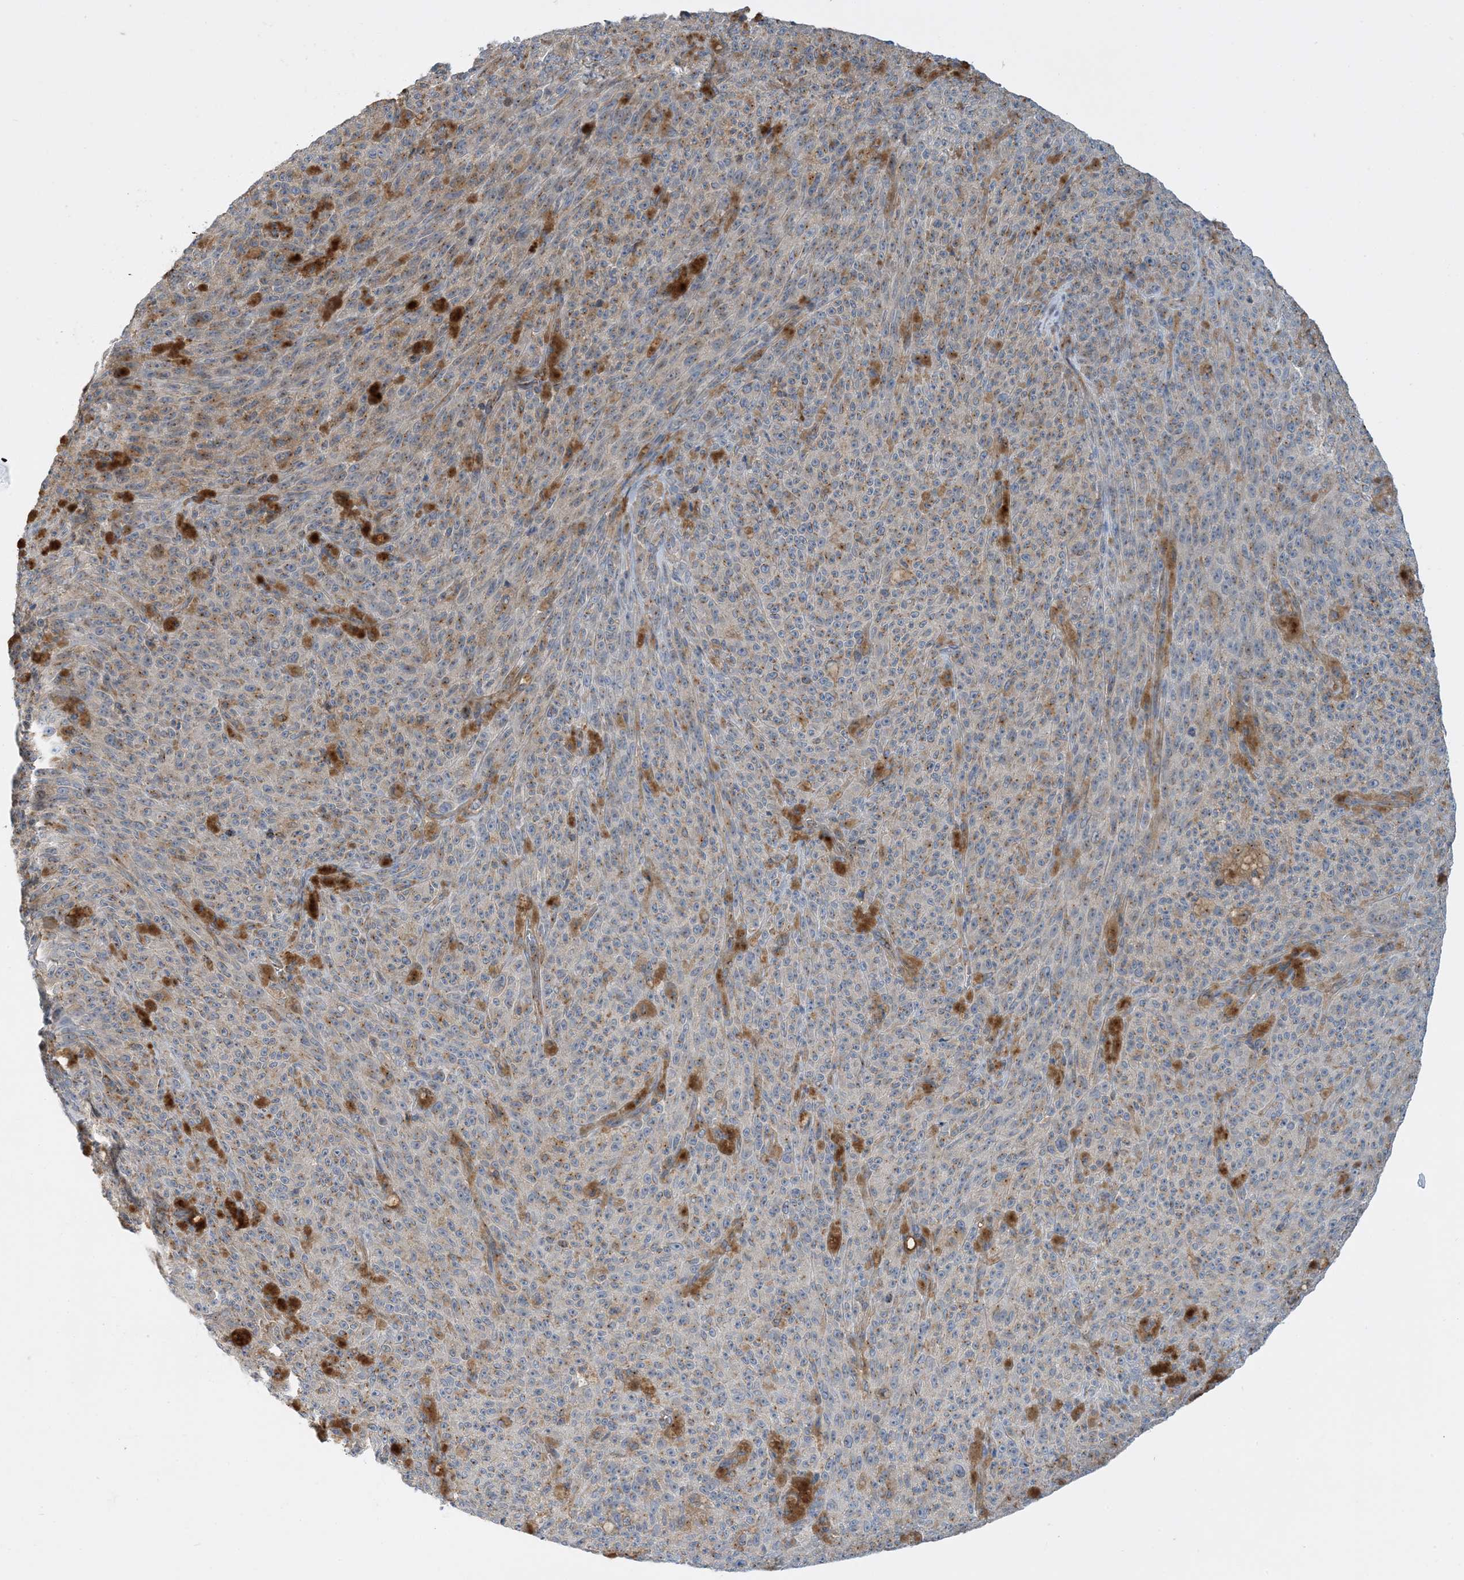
{"staining": {"intensity": "negative", "quantity": "none", "location": "none"}, "tissue": "melanoma", "cell_type": "Tumor cells", "image_type": "cancer", "snomed": [{"axis": "morphology", "description": "Malignant melanoma, NOS"}, {"axis": "topography", "description": "Skin"}], "caption": "IHC histopathology image of neoplastic tissue: human malignant melanoma stained with DAB (3,3'-diaminobenzidine) shows no significant protein staining in tumor cells. Nuclei are stained in blue.", "gene": "SIDT1", "patient": {"sex": "female", "age": 82}}